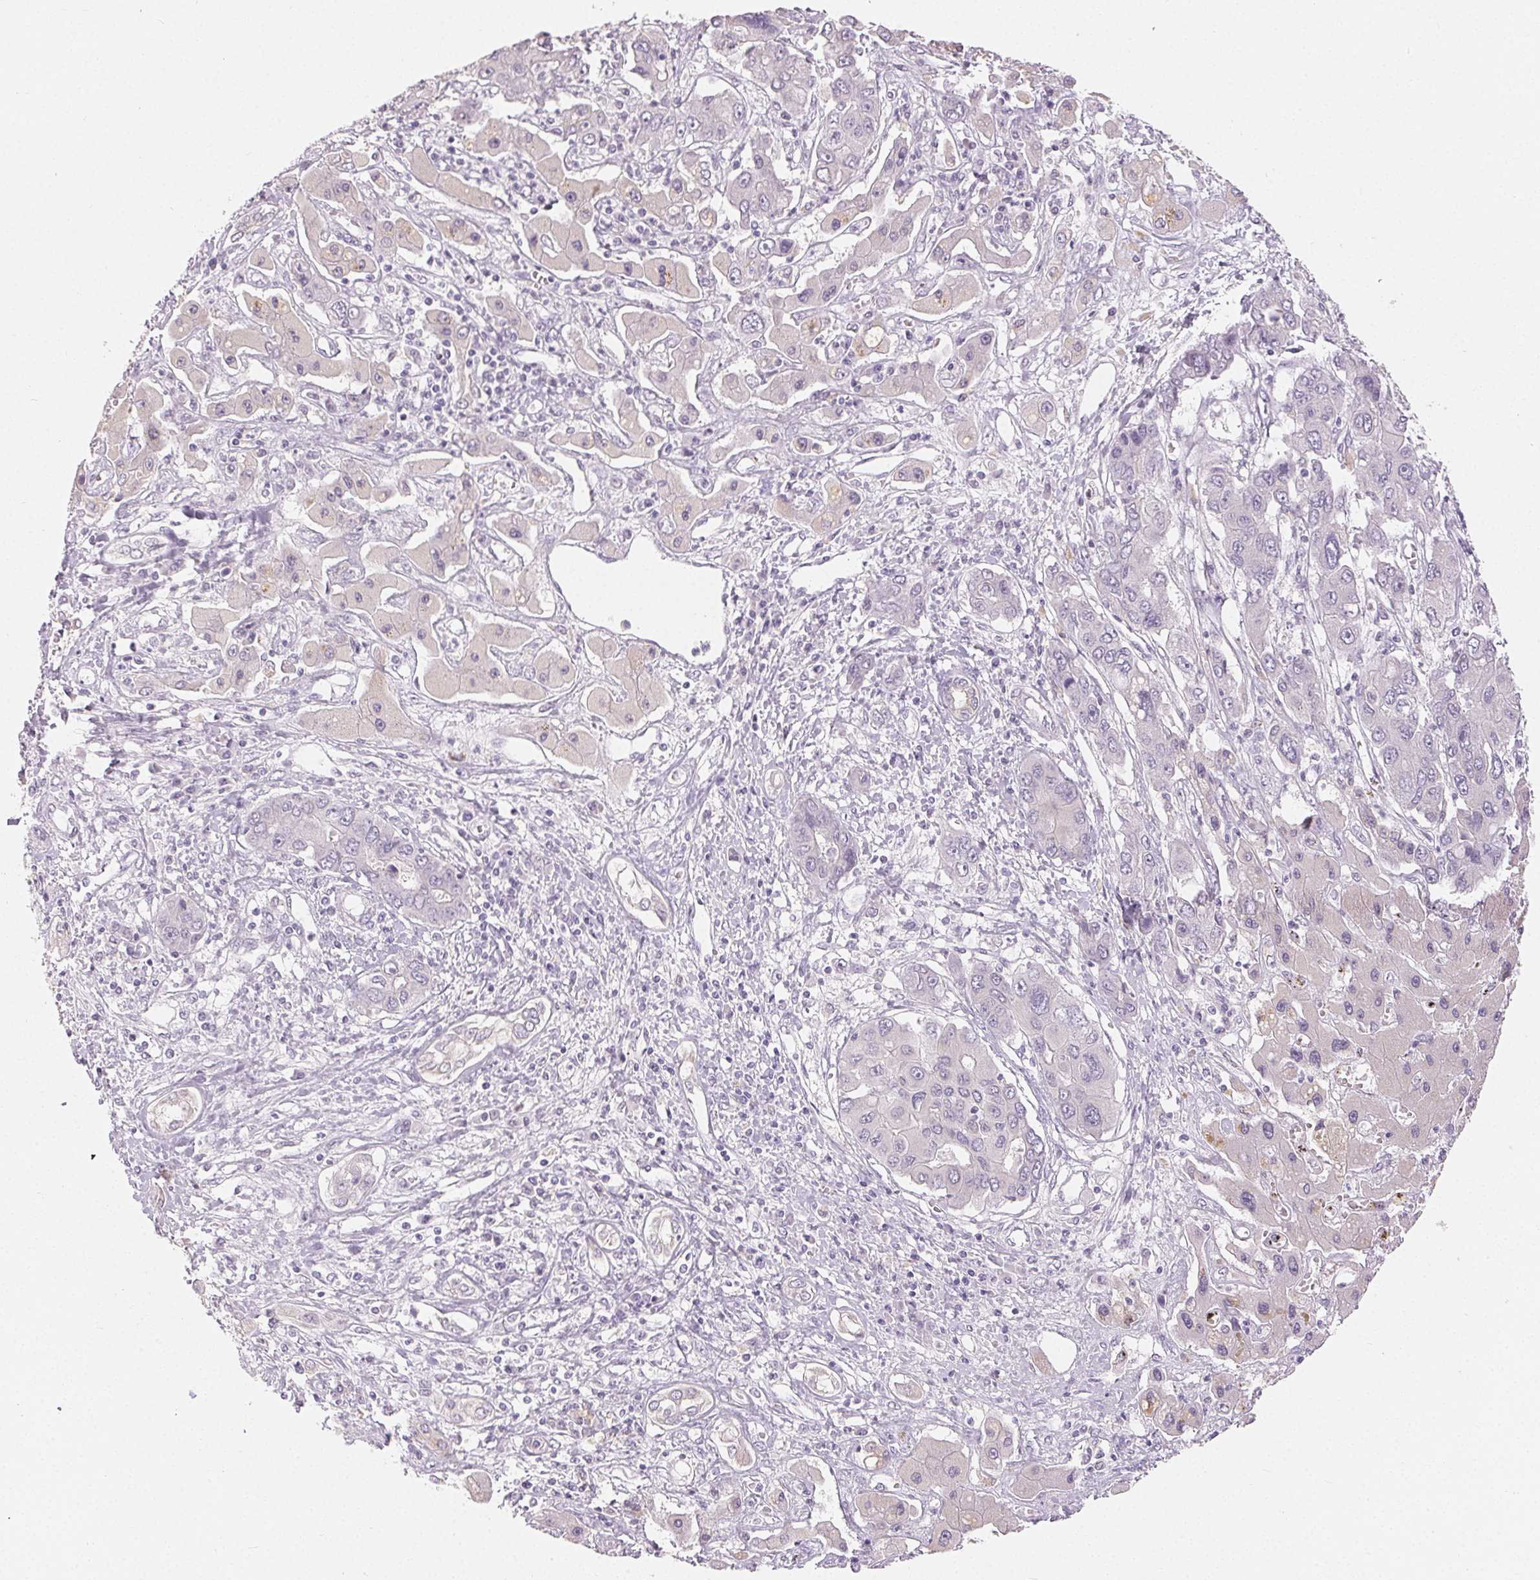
{"staining": {"intensity": "negative", "quantity": "none", "location": "none"}, "tissue": "liver cancer", "cell_type": "Tumor cells", "image_type": "cancer", "snomed": [{"axis": "morphology", "description": "Cholangiocarcinoma"}, {"axis": "topography", "description": "Liver"}], "caption": "IHC histopathology image of neoplastic tissue: liver cholangiocarcinoma stained with DAB (3,3'-diaminobenzidine) demonstrates no significant protein positivity in tumor cells.", "gene": "SFTPD", "patient": {"sex": "male", "age": 67}}